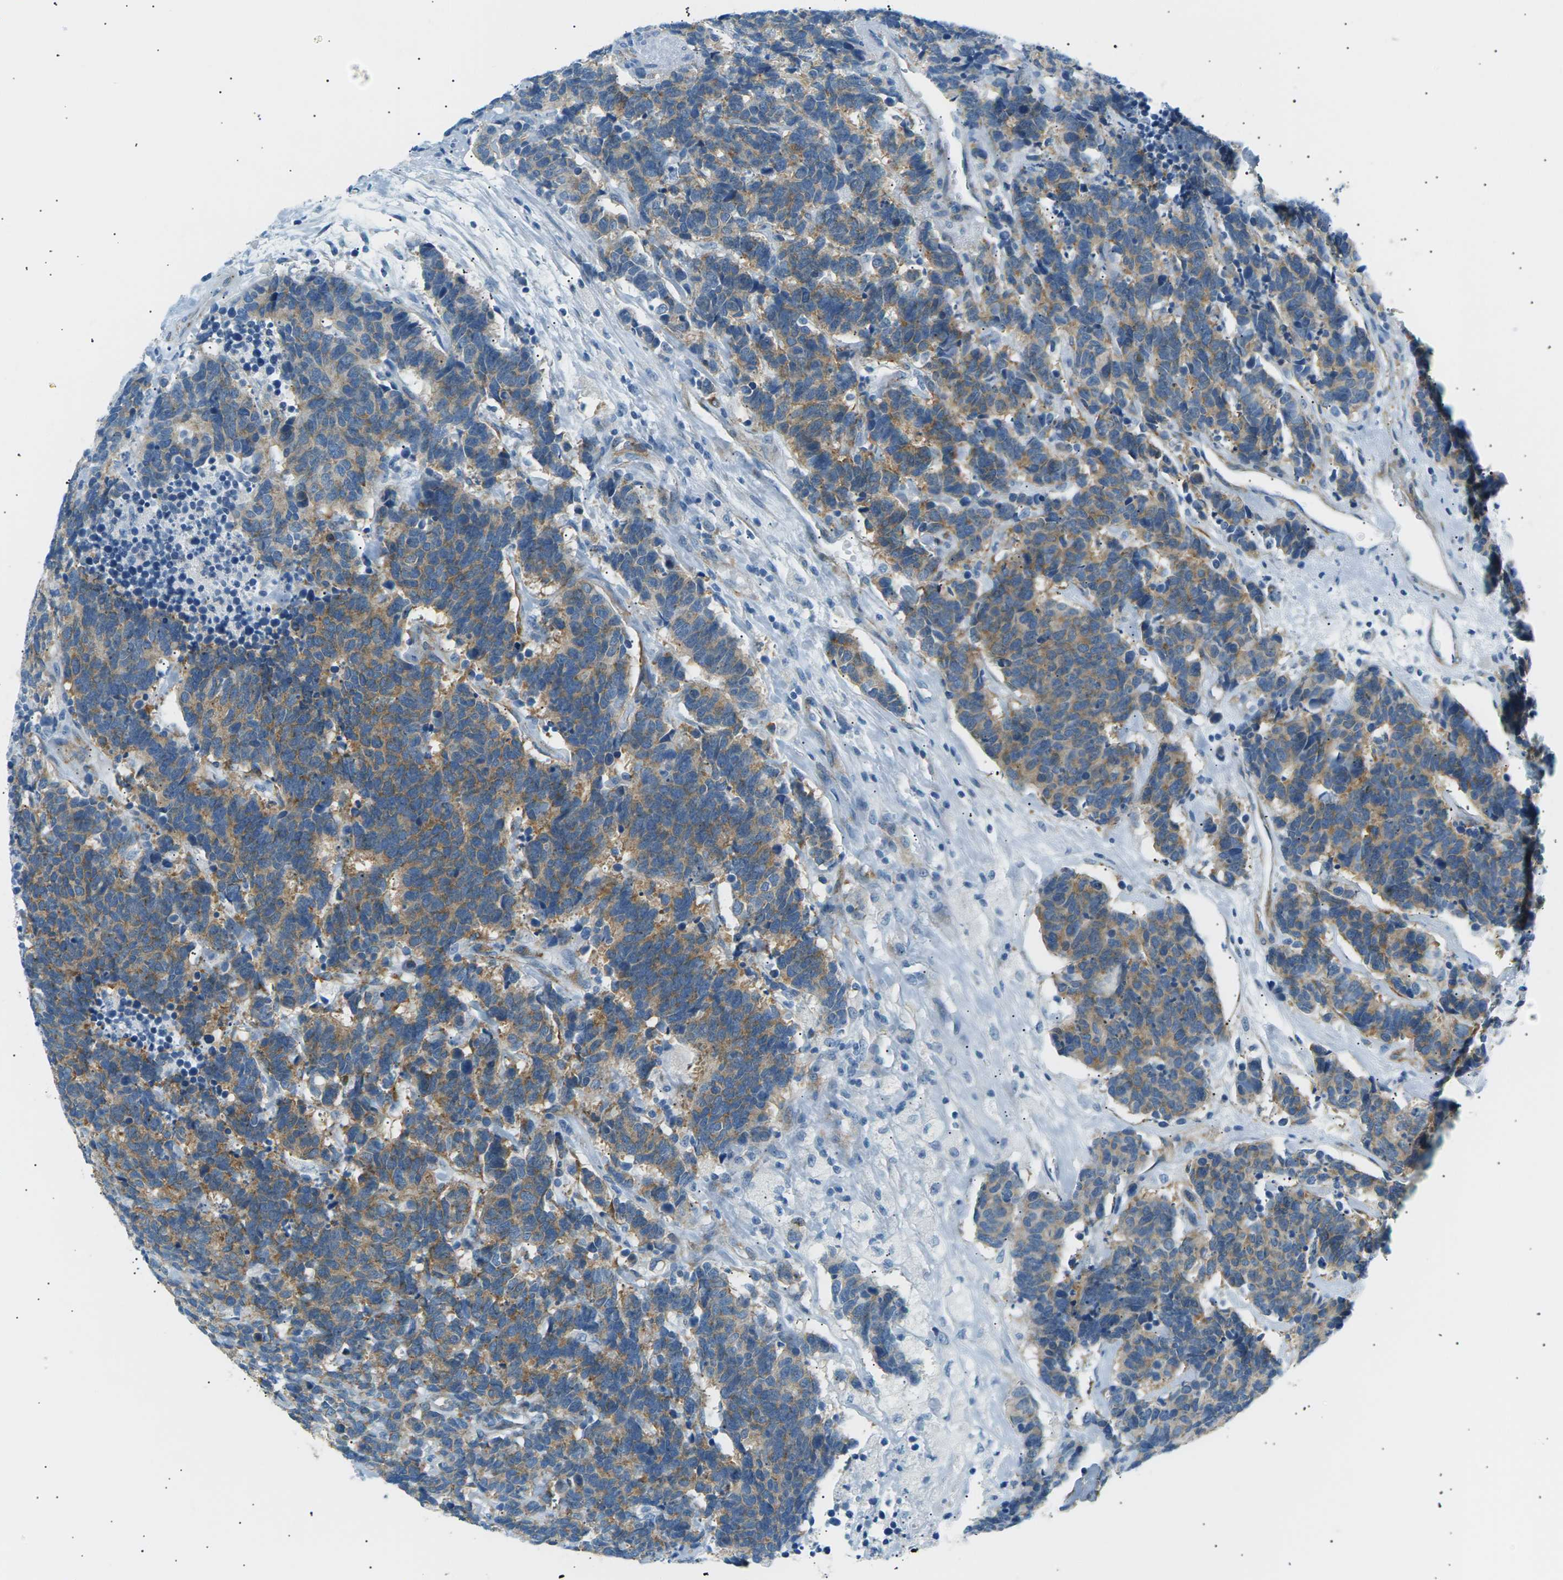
{"staining": {"intensity": "moderate", "quantity": ">75%", "location": "cytoplasmic/membranous"}, "tissue": "carcinoid", "cell_type": "Tumor cells", "image_type": "cancer", "snomed": [{"axis": "morphology", "description": "Carcinoma, NOS"}, {"axis": "morphology", "description": "Carcinoid, malignant, NOS"}, {"axis": "topography", "description": "Urinary bladder"}], "caption": "A photomicrograph showing moderate cytoplasmic/membranous positivity in approximately >75% of tumor cells in carcinoid, as visualized by brown immunohistochemical staining.", "gene": "SEPTIN5", "patient": {"sex": "male", "age": 57}}